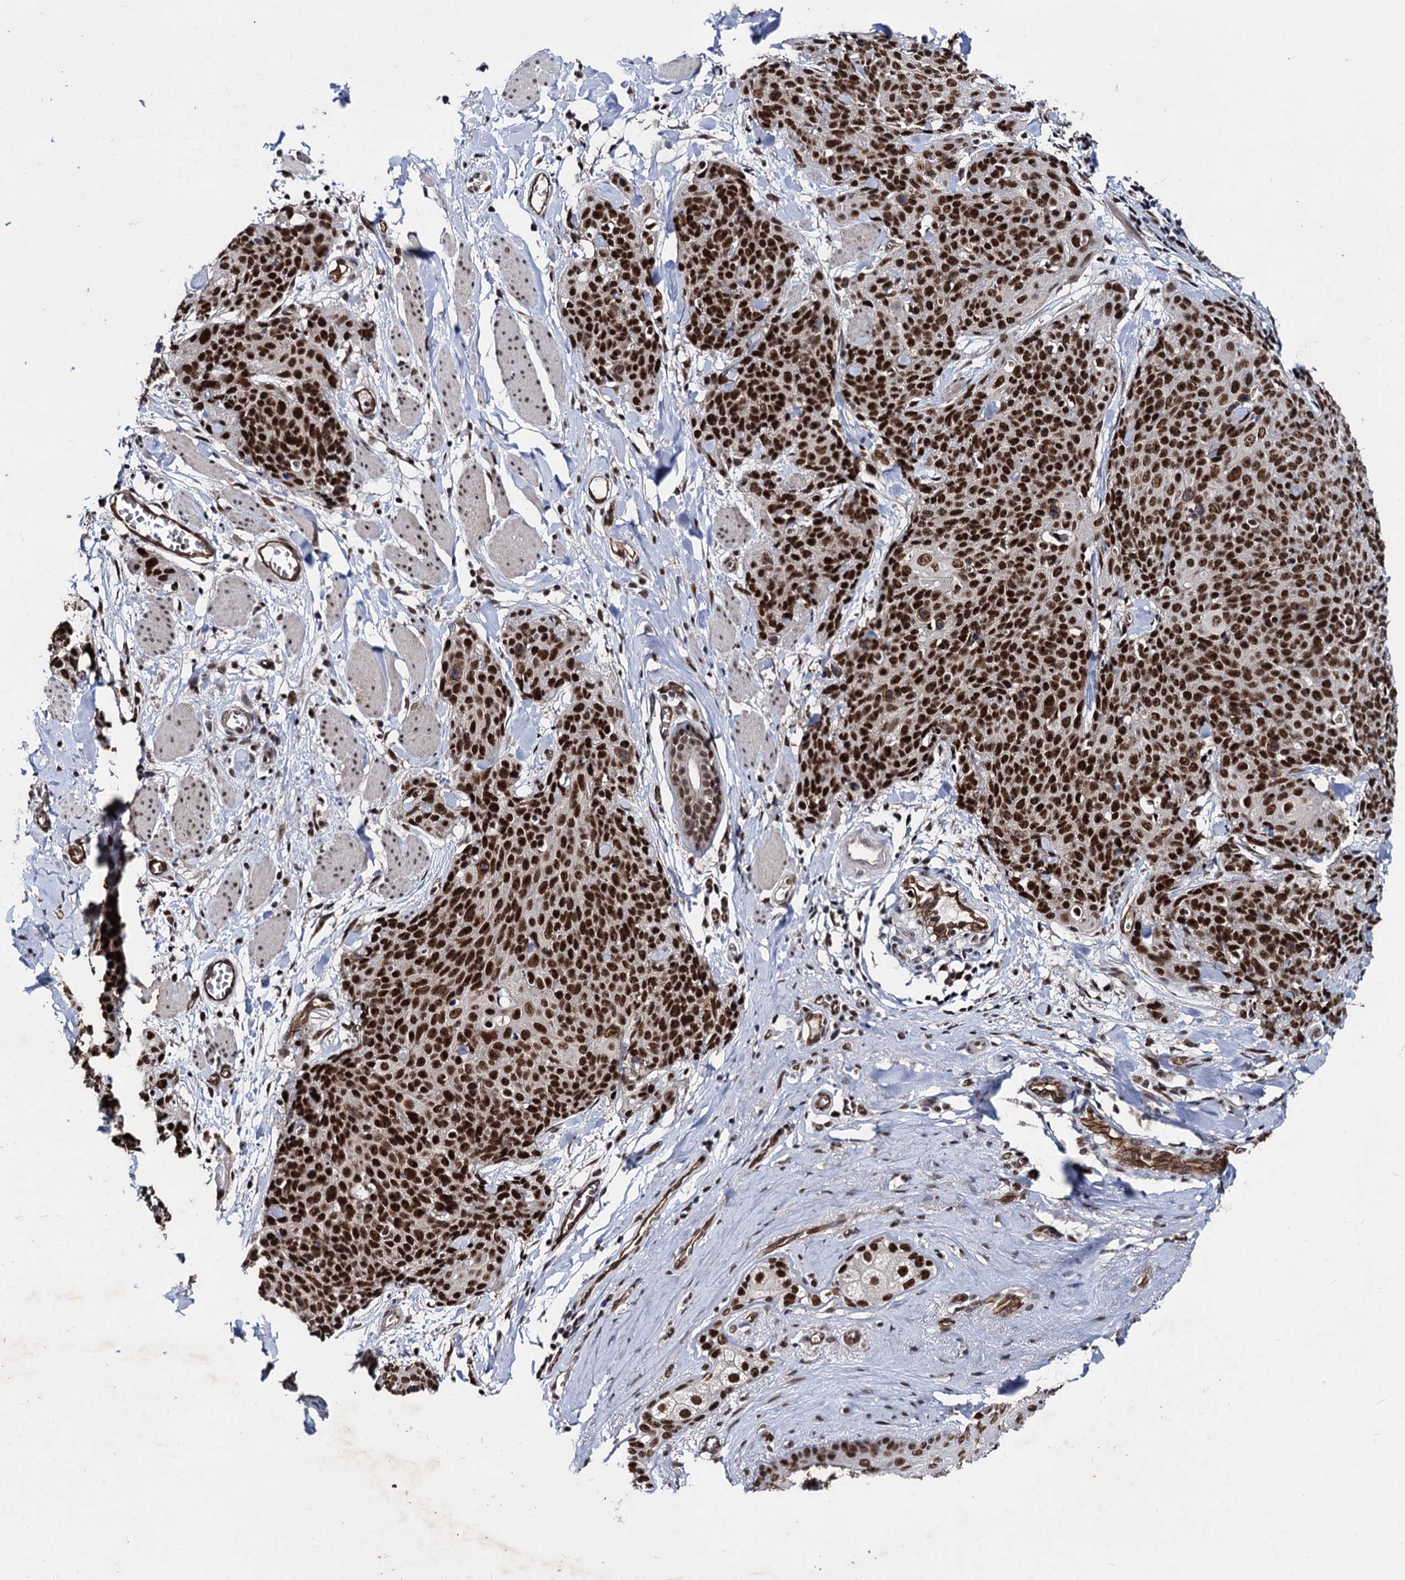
{"staining": {"intensity": "strong", "quantity": ">75%", "location": "nuclear"}, "tissue": "skin cancer", "cell_type": "Tumor cells", "image_type": "cancer", "snomed": [{"axis": "morphology", "description": "Squamous cell carcinoma, NOS"}, {"axis": "topography", "description": "Skin"}, {"axis": "topography", "description": "Vulva"}], "caption": "Immunohistochemistry (IHC) histopathology image of neoplastic tissue: skin cancer (squamous cell carcinoma) stained using immunohistochemistry exhibits high levels of strong protein expression localized specifically in the nuclear of tumor cells, appearing as a nuclear brown color.", "gene": "GALNT11", "patient": {"sex": "female", "age": 85}}